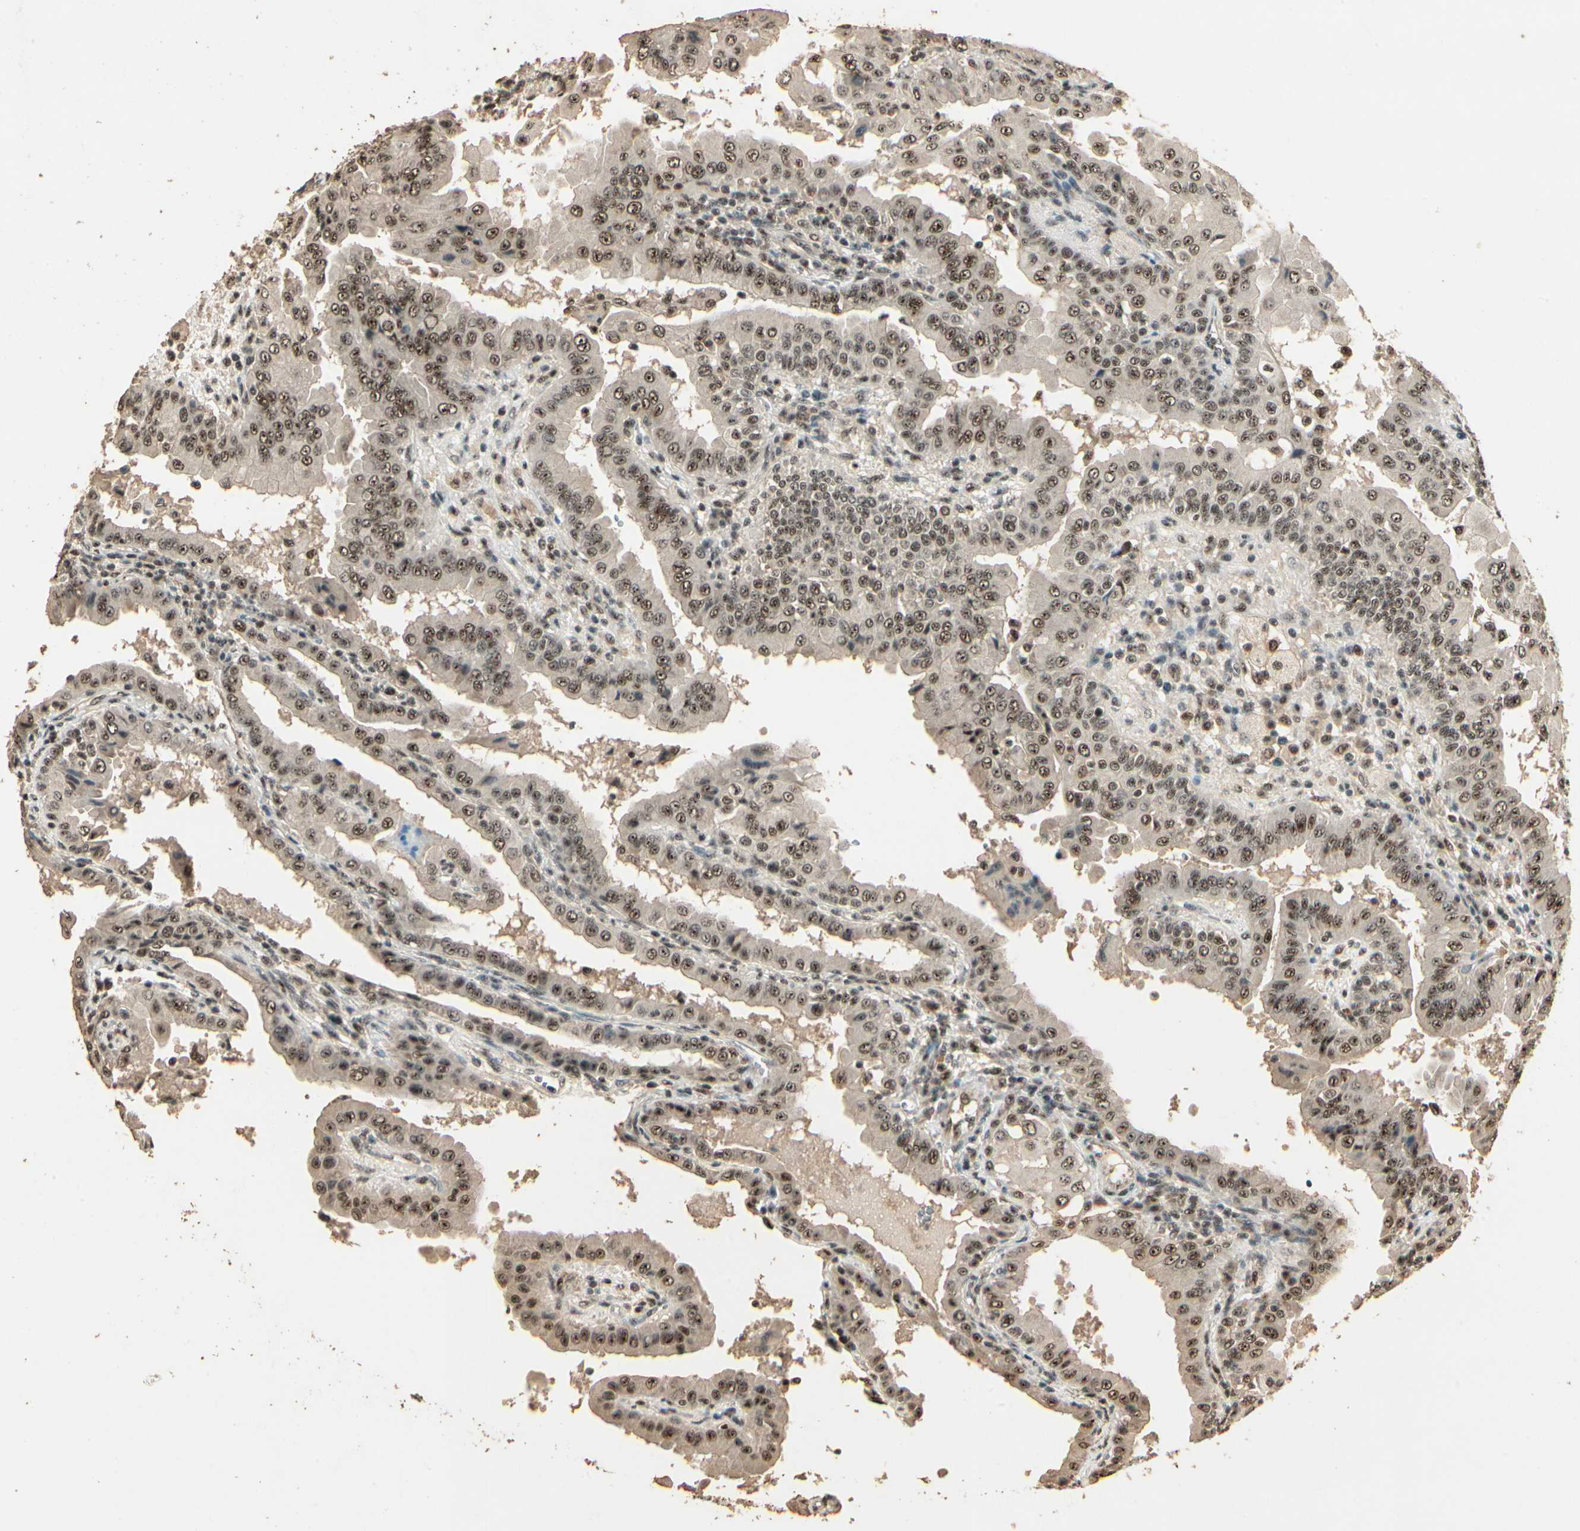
{"staining": {"intensity": "moderate", "quantity": ">75%", "location": "nuclear"}, "tissue": "thyroid cancer", "cell_type": "Tumor cells", "image_type": "cancer", "snomed": [{"axis": "morphology", "description": "Papillary adenocarcinoma, NOS"}, {"axis": "topography", "description": "Thyroid gland"}], "caption": "Moderate nuclear positivity is present in approximately >75% of tumor cells in papillary adenocarcinoma (thyroid).", "gene": "RBM25", "patient": {"sex": "male", "age": 33}}